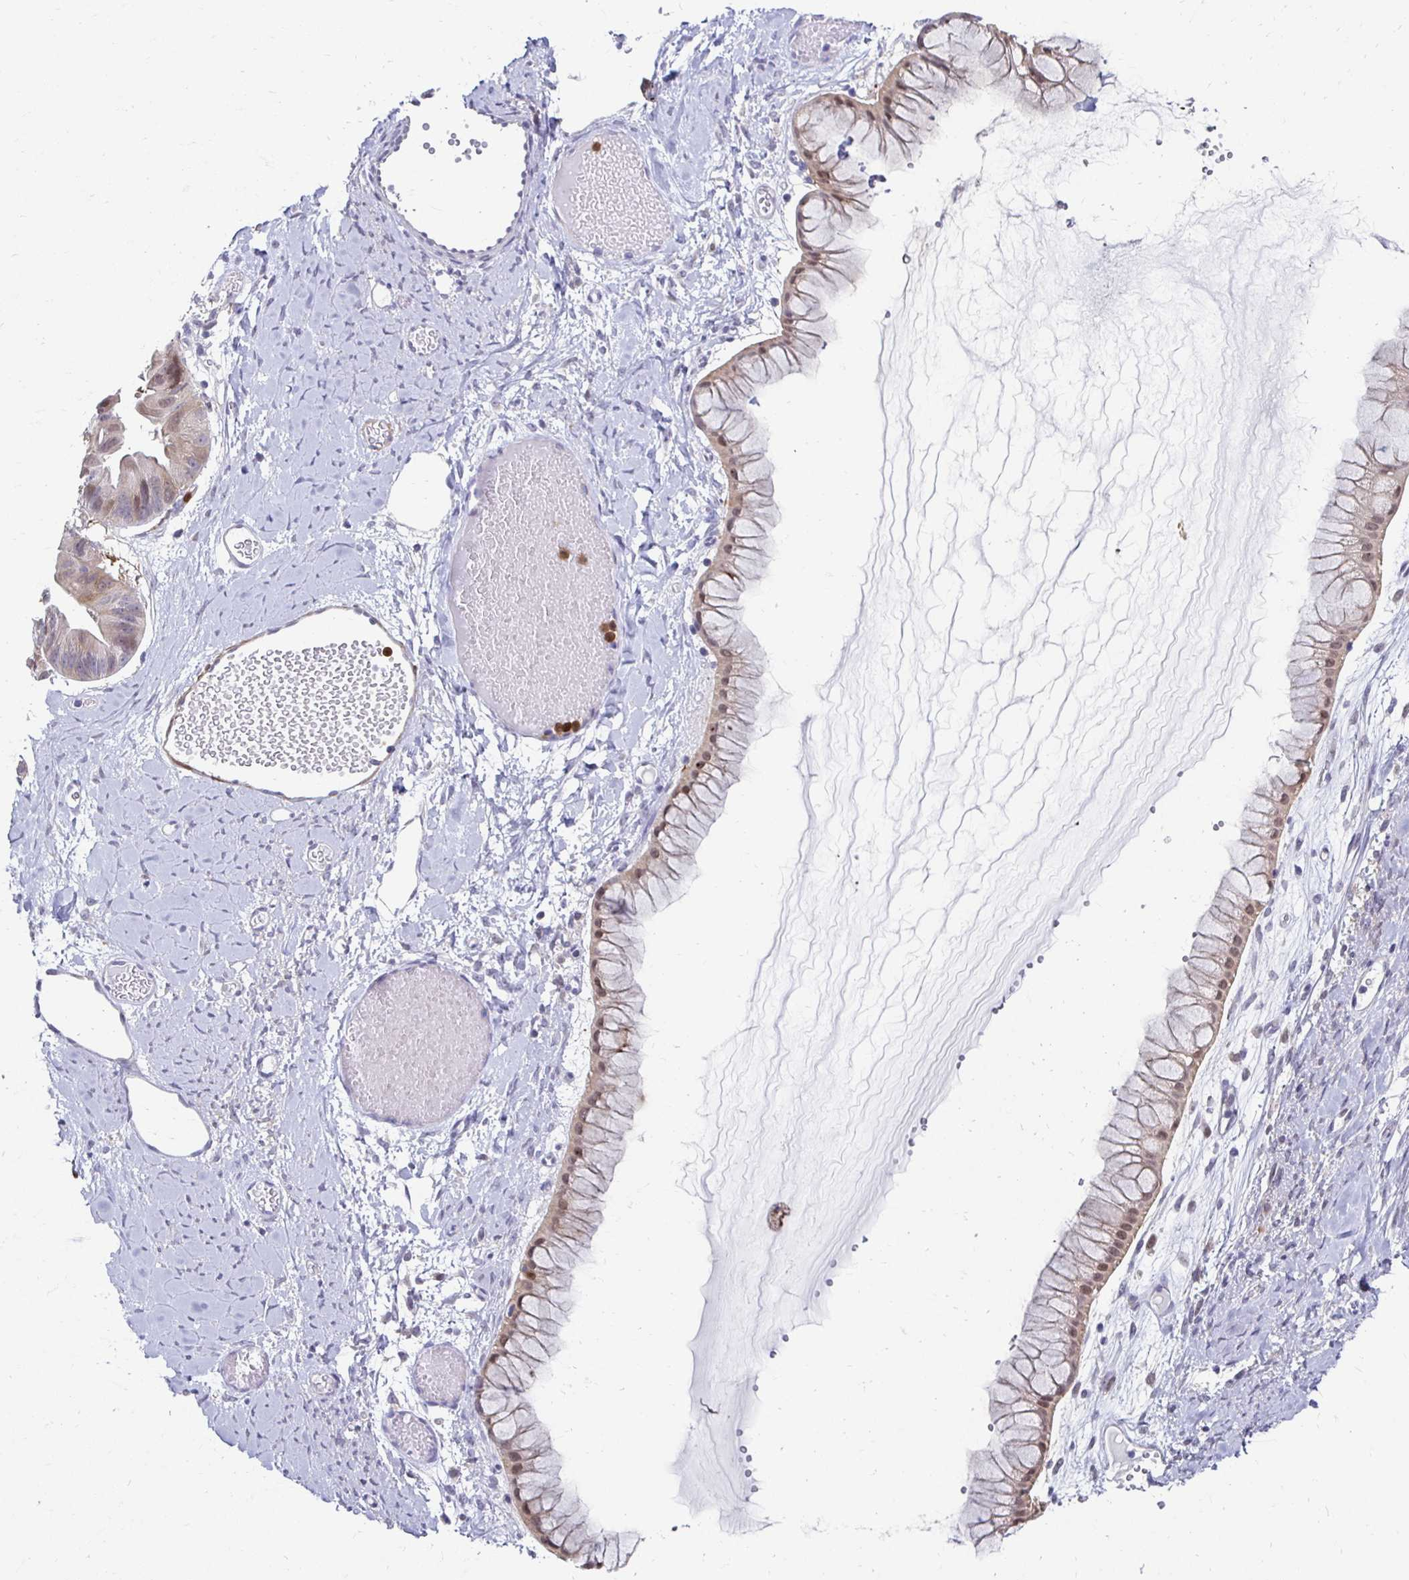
{"staining": {"intensity": "weak", "quantity": "25%-75%", "location": "cytoplasmic/membranous,nuclear"}, "tissue": "ovarian cancer", "cell_type": "Tumor cells", "image_type": "cancer", "snomed": [{"axis": "morphology", "description": "Cystadenocarcinoma, mucinous, NOS"}, {"axis": "topography", "description": "Ovary"}], "caption": "DAB (3,3'-diaminobenzidine) immunohistochemical staining of human mucinous cystadenocarcinoma (ovarian) shows weak cytoplasmic/membranous and nuclear protein positivity in approximately 25%-75% of tumor cells. The protein is stained brown, and the nuclei are stained in blue (DAB (3,3'-diaminobenzidine) IHC with brightfield microscopy, high magnification).", "gene": "PADI2", "patient": {"sex": "female", "age": 61}}